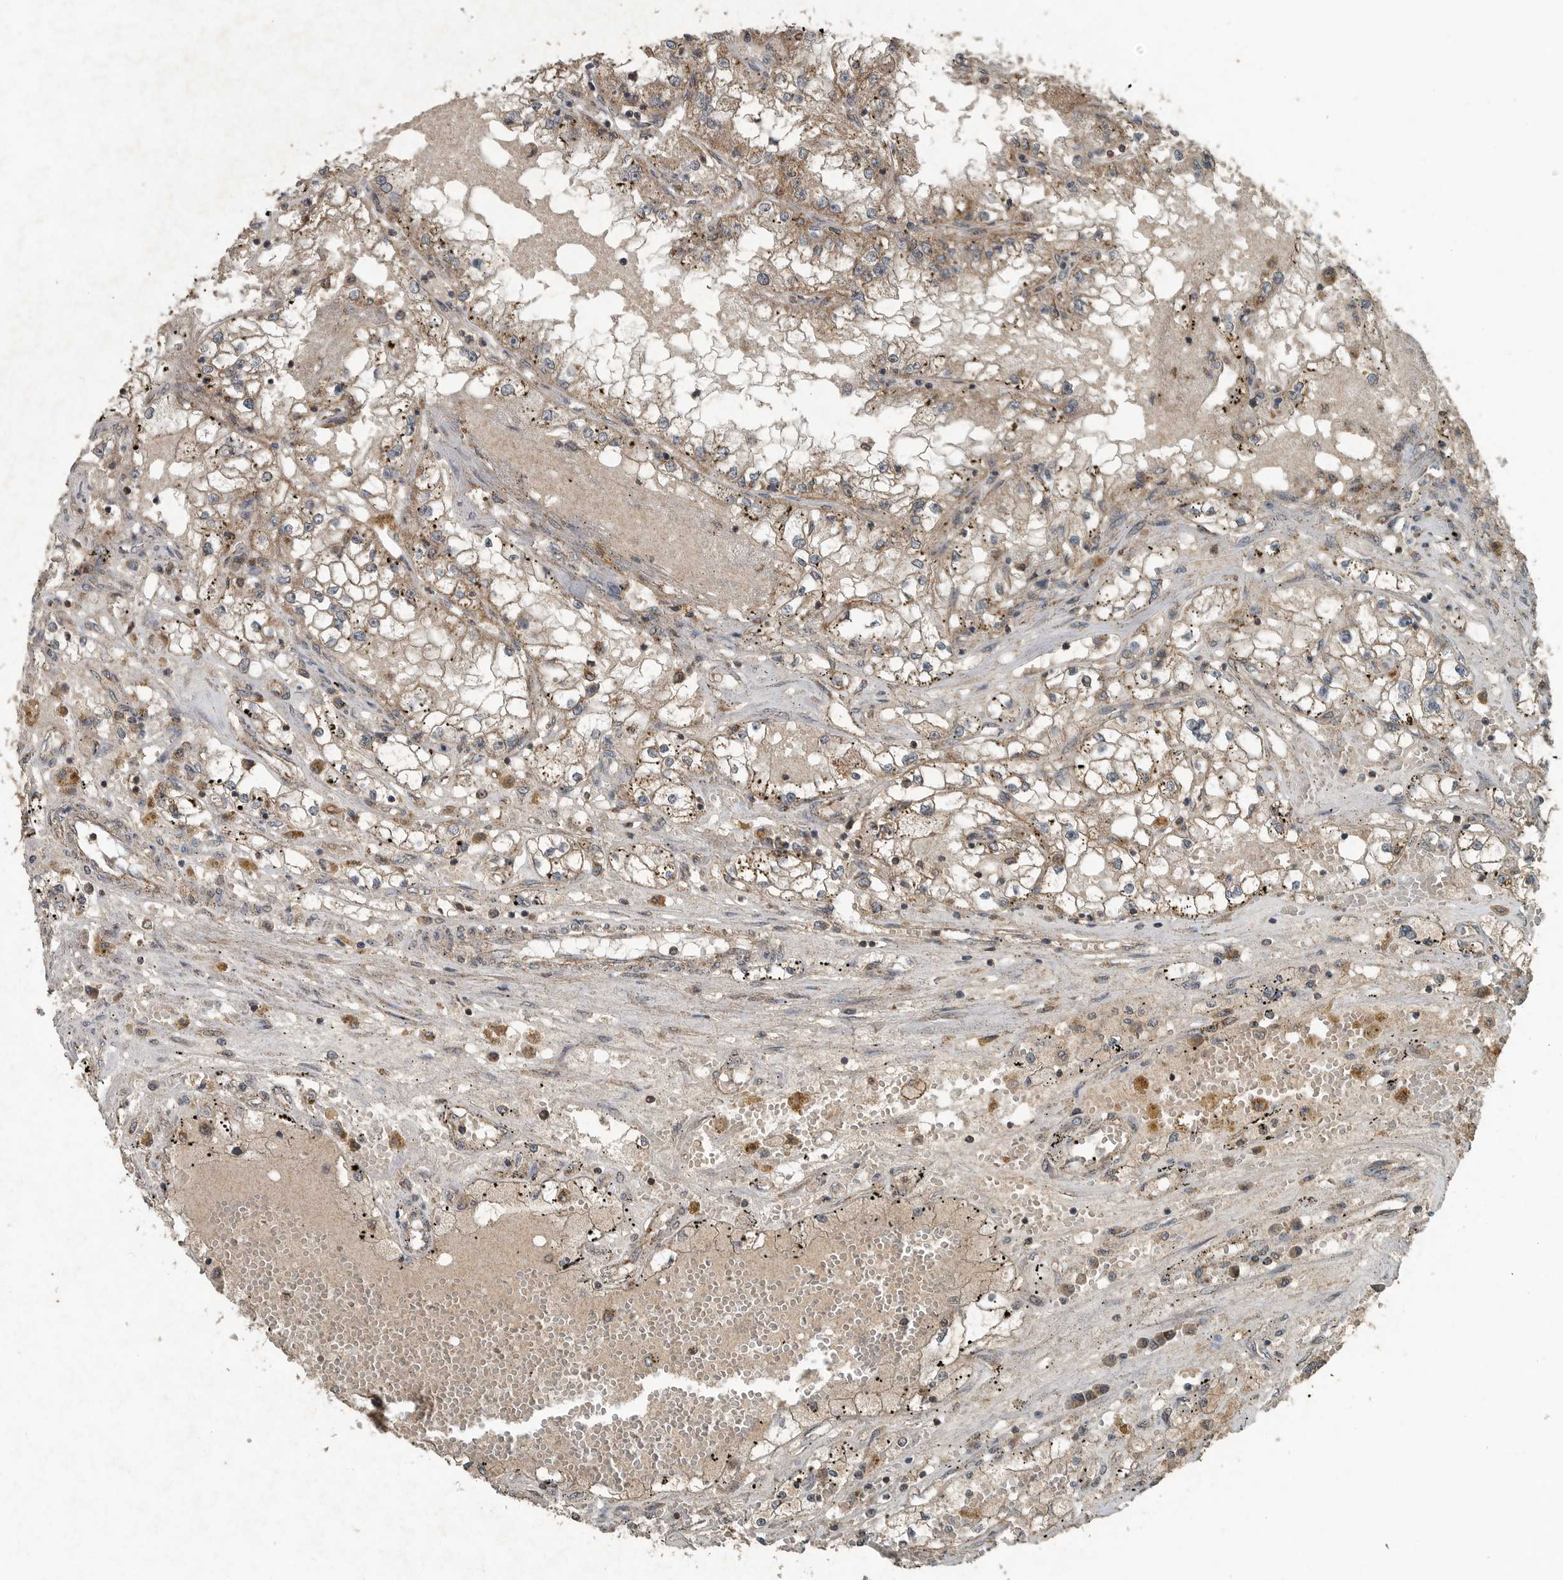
{"staining": {"intensity": "weak", "quantity": ">75%", "location": "cytoplasmic/membranous"}, "tissue": "renal cancer", "cell_type": "Tumor cells", "image_type": "cancer", "snomed": [{"axis": "morphology", "description": "Adenocarcinoma, NOS"}, {"axis": "topography", "description": "Kidney"}], "caption": "Immunohistochemical staining of renal cancer (adenocarcinoma) shows low levels of weak cytoplasmic/membranous protein positivity in about >75% of tumor cells.", "gene": "IL6ST", "patient": {"sex": "male", "age": 56}}